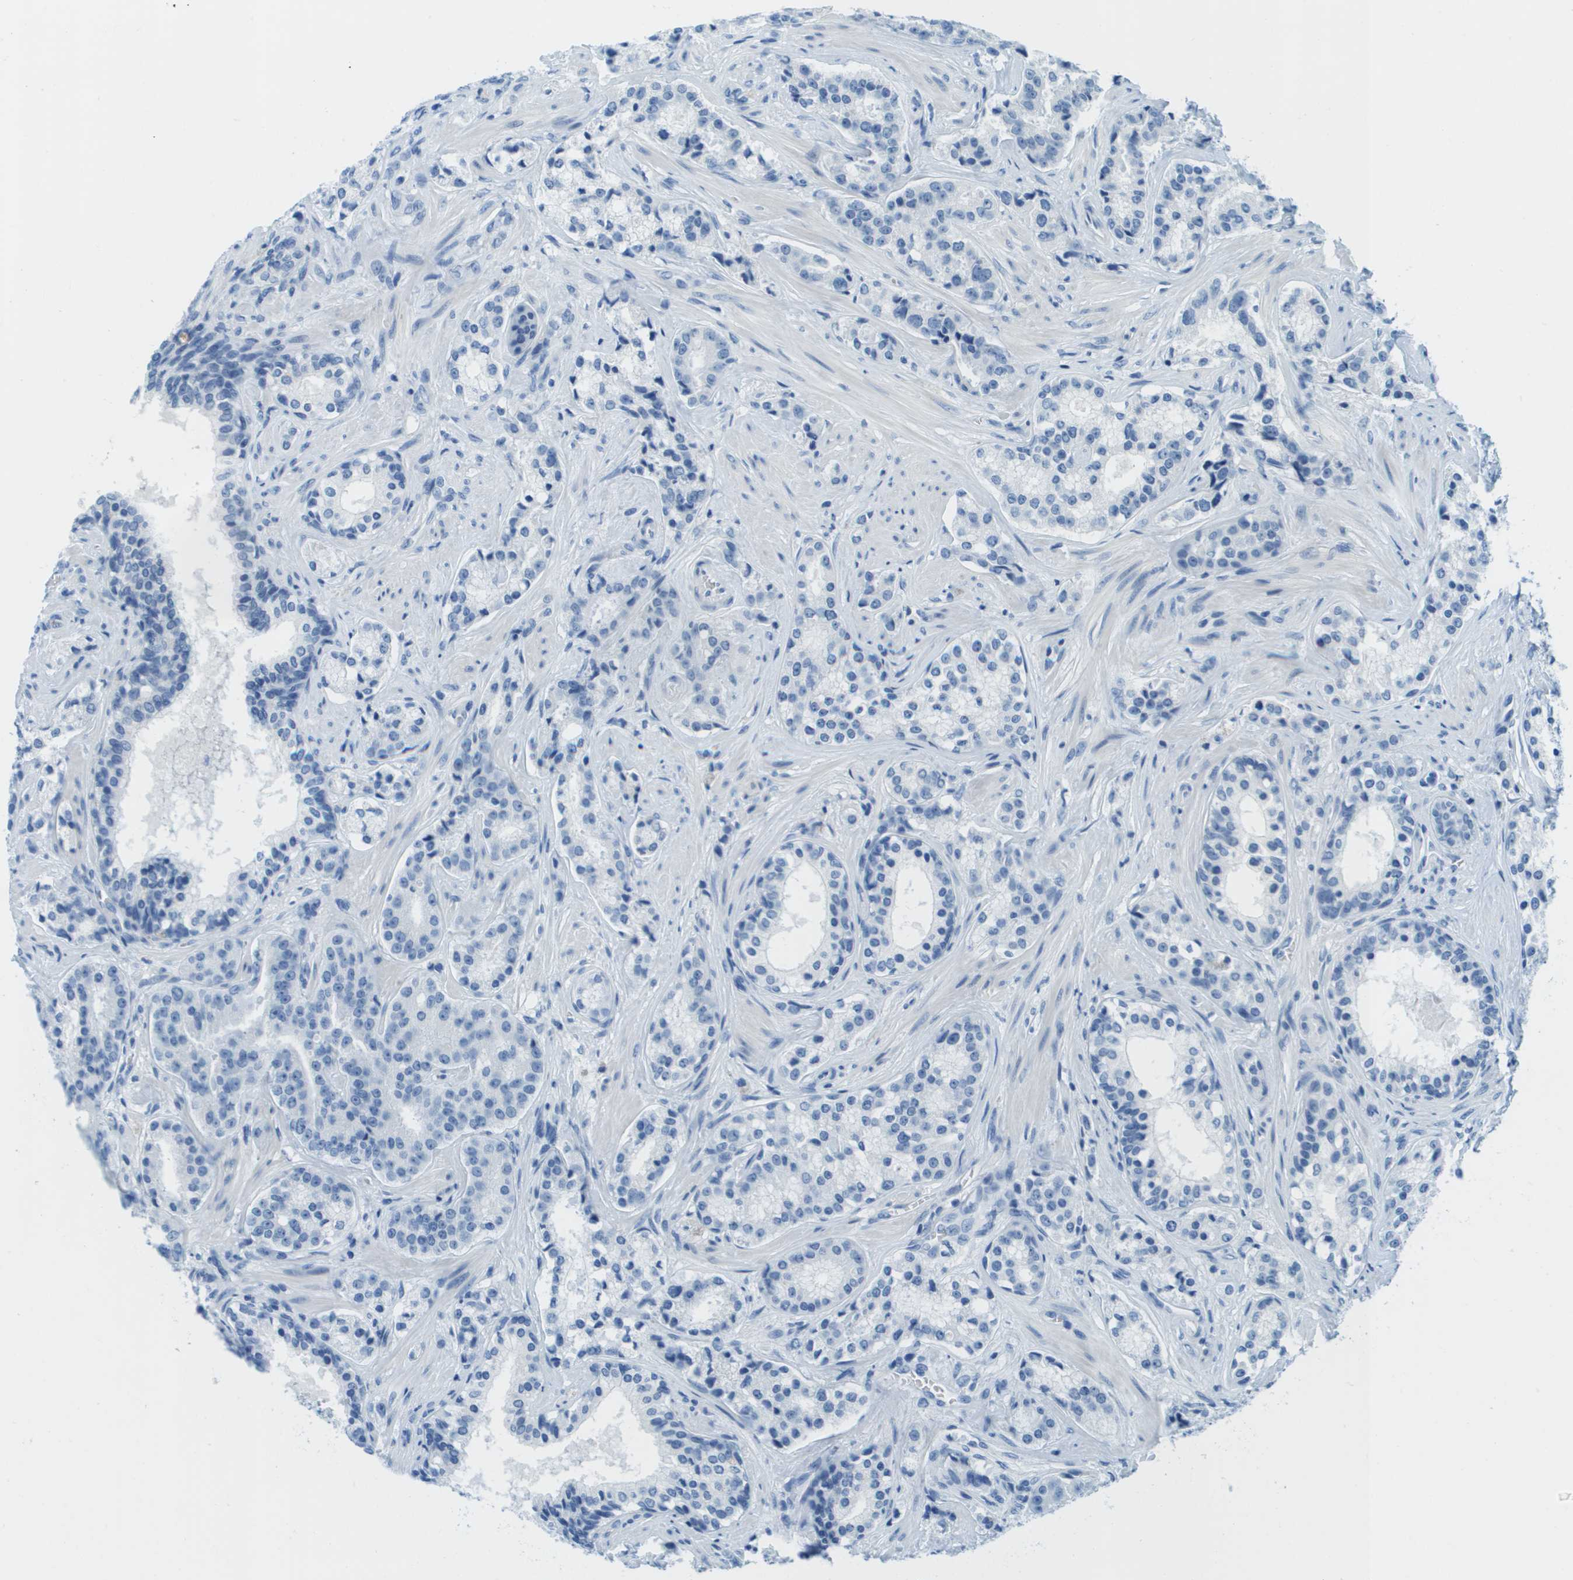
{"staining": {"intensity": "negative", "quantity": "none", "location": "none"}, "tissue": "prostate cancer", "cell_type": "Tumor cells", "image_type": "cancer", "snomed": [{"axis": "morphology", "description": "Adenocarcinoma, High grade"}, {"axis": "topography", "description": "Prostate"}], "caption": "High magnification brightfield microscopy of prostate adenocarcinoma (high-grade) stained with DAB (3,3'-diaminobenzidine) (brown) and counterstained with hematoxylin (blue): tumor cells show no significant staining.", "gene": "CDHR2", "patient": {"sex": "male", "age": 60}}